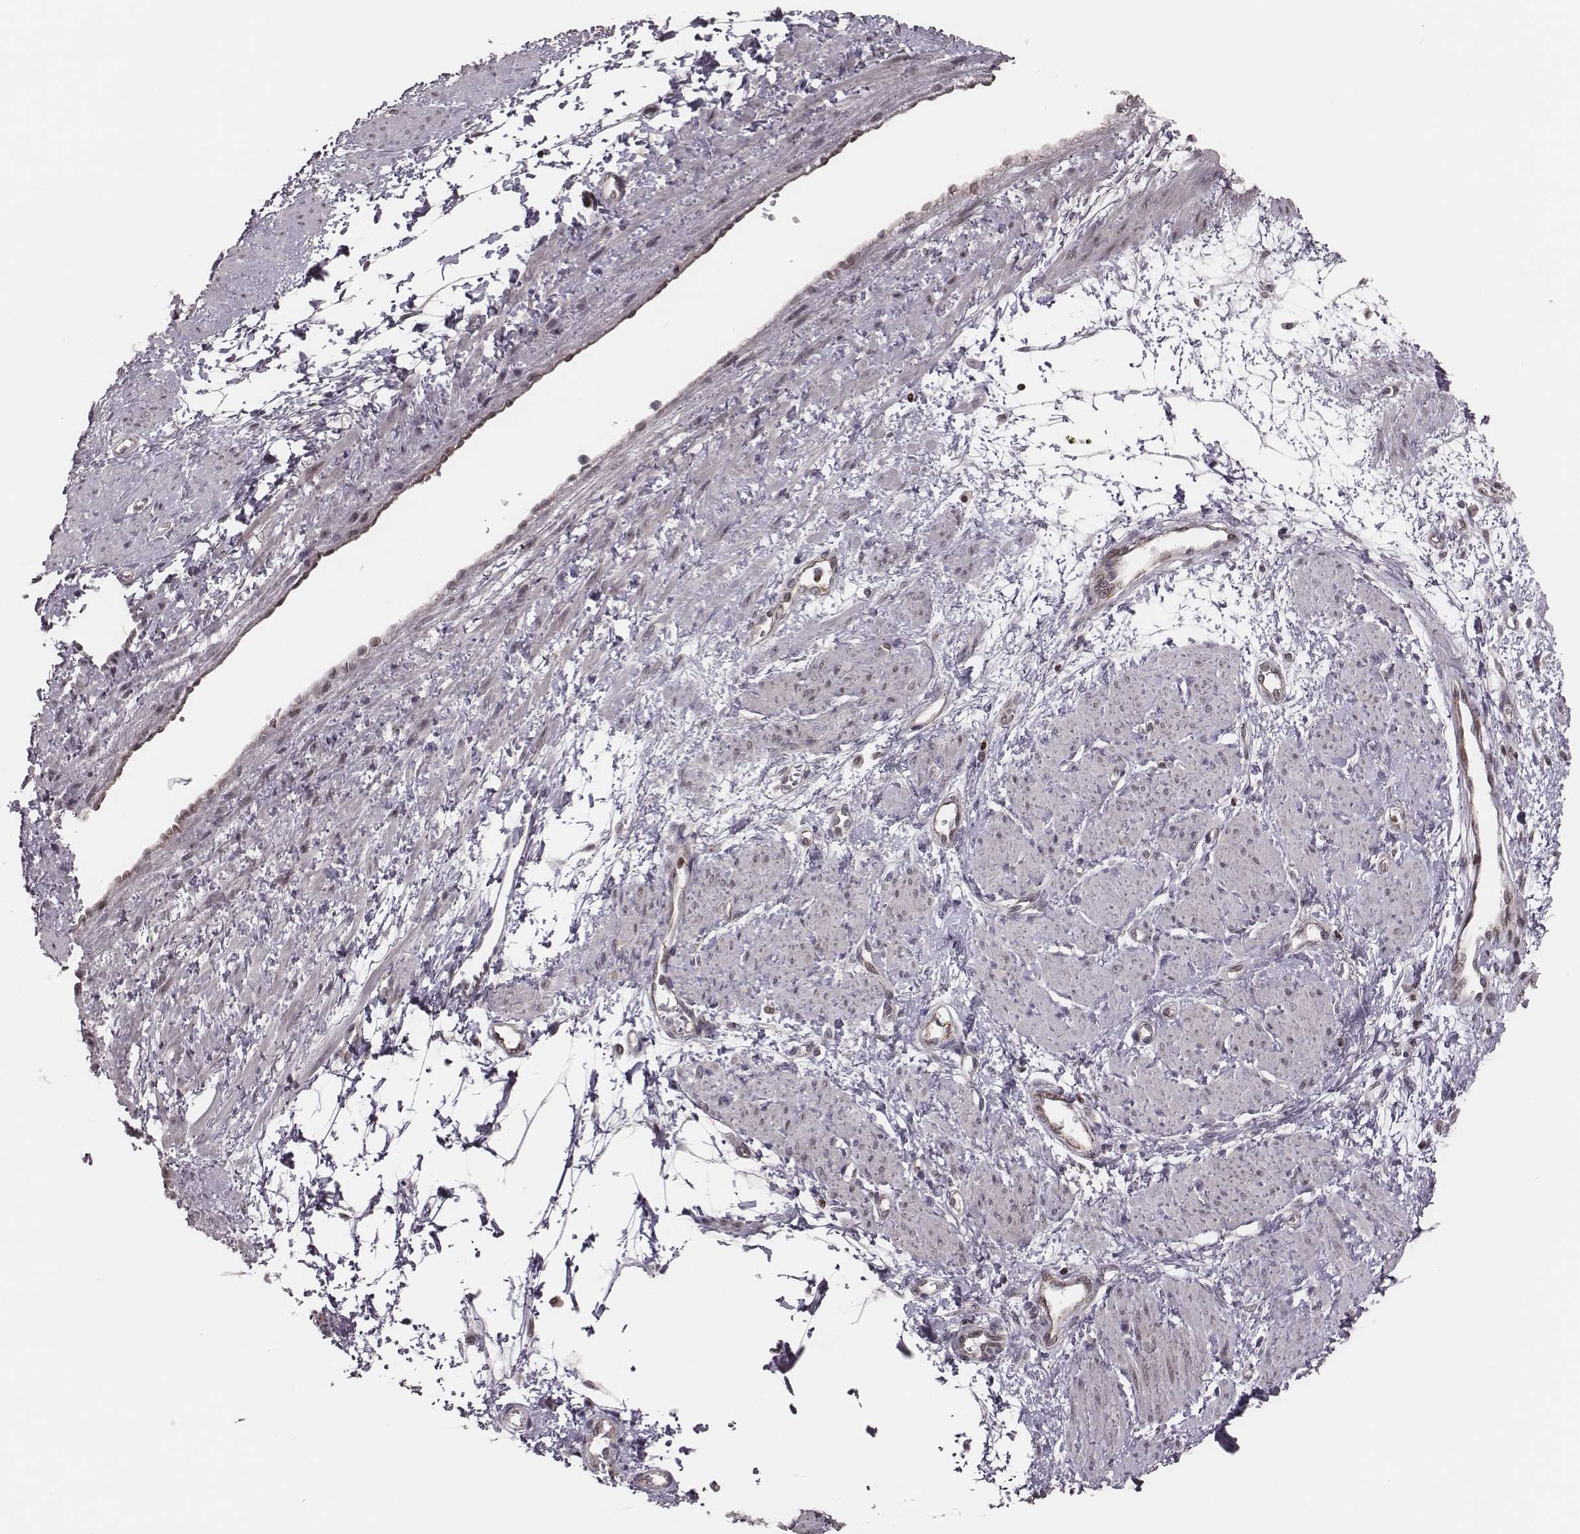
{"staining": {"intensity": "weak", "quantity": ">75%", "location": "nuclear"}, "tissue": "smooth muscle", "cell_type": "Smooth muscle cells", "image_type": "normal", "snomed": [{"axis": "morphology", "description": "Normal tissue, NOS"}, {"axis": "topography", "description": "Smooth muscle"}, {"axis": "topography", "description": "Uterus"}], "caption": "Smooth muscle cells show weak nuclear positivity in approximately >75% of cells in normal smooth muscle.", "gene": "WDR59", "patient": {"sex": "female", "age": 39}}